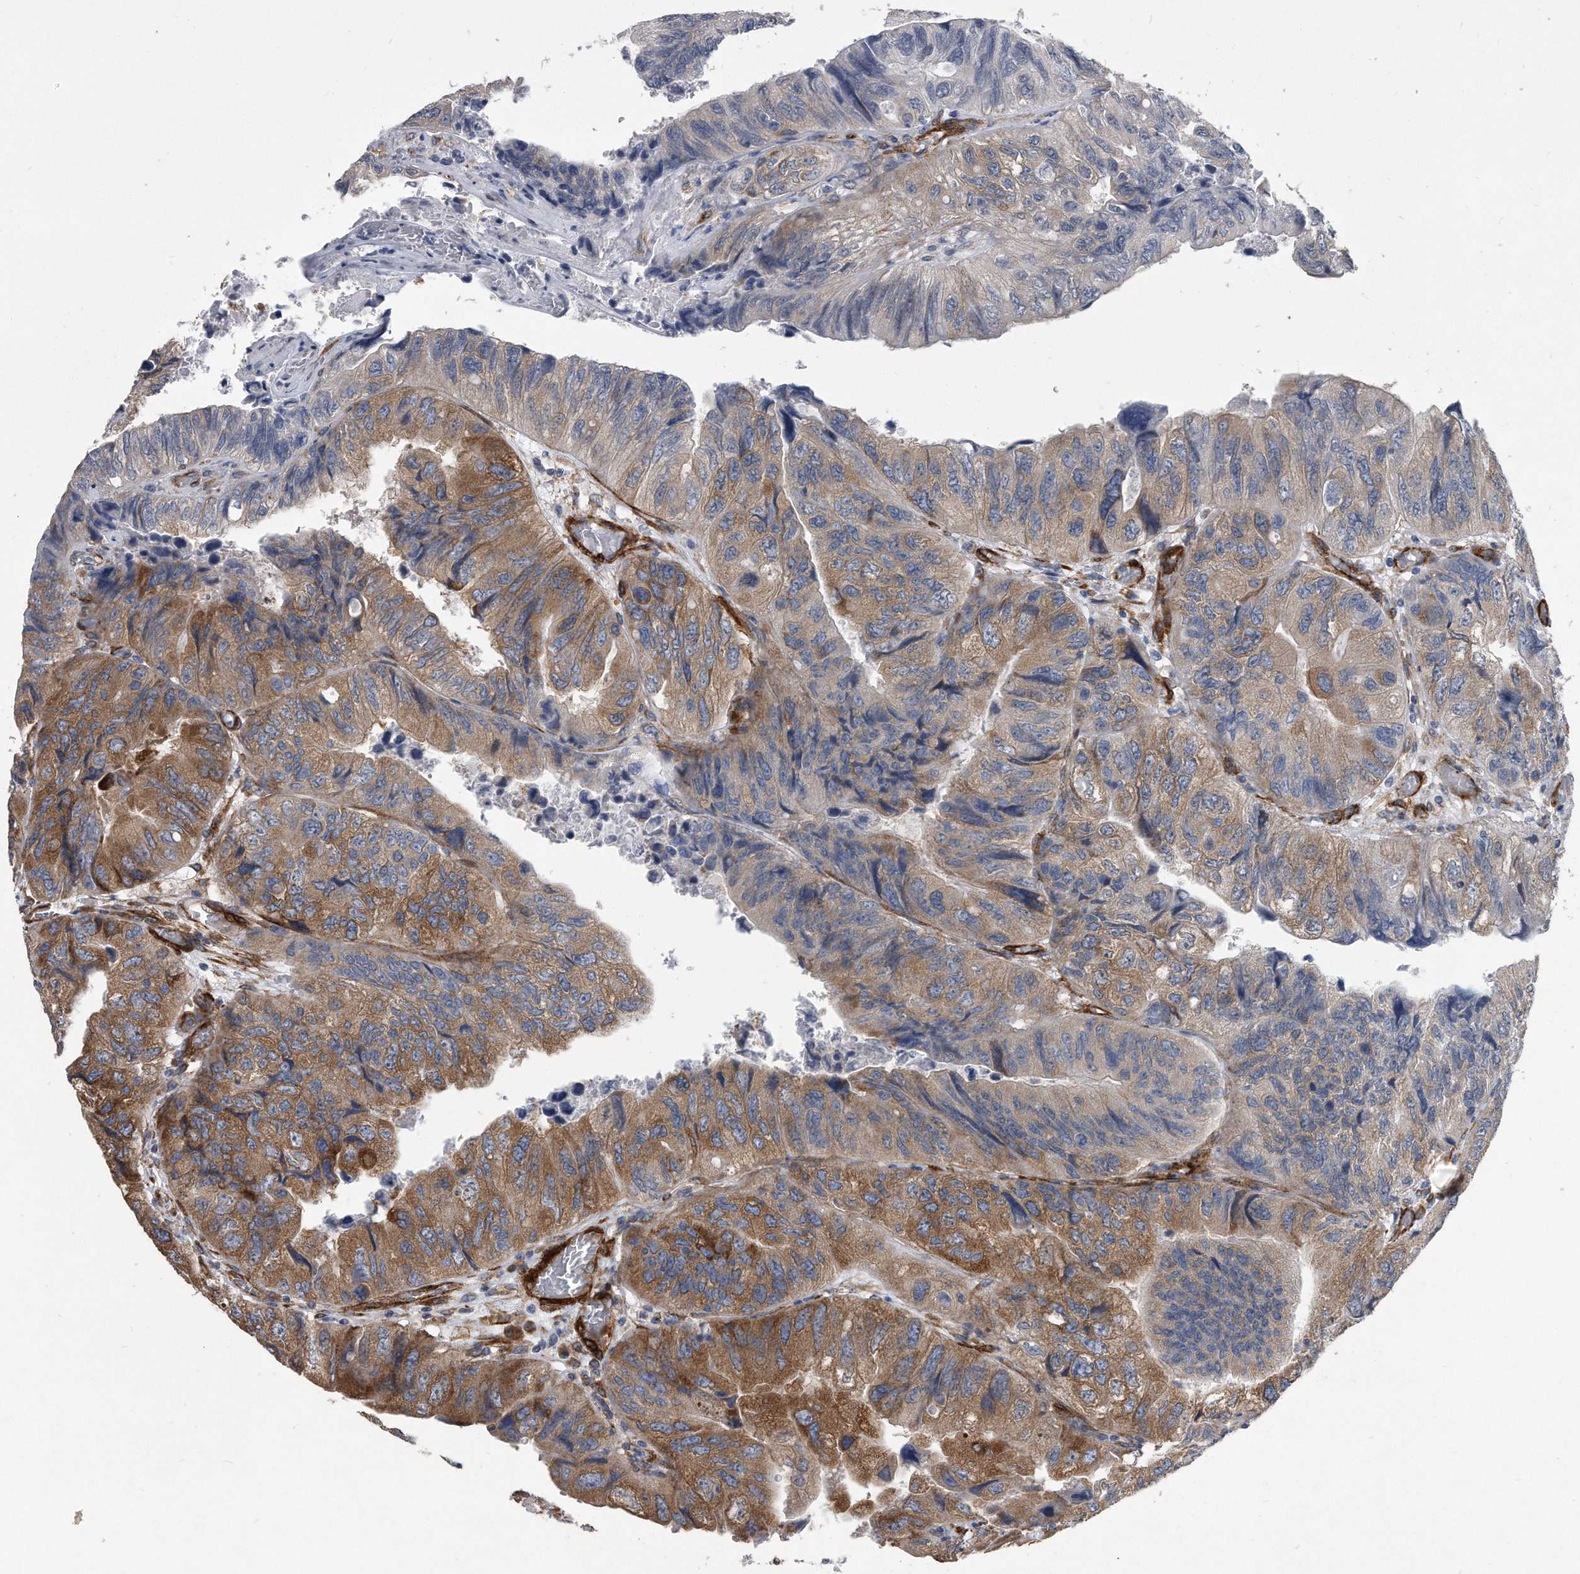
{"staining": {"intensity": "moderate", "quantity": "25%-75%", "location": "cytoplasmic/membranous"}, "tissue": "colorectal cancer", "cell_type": "Tumor cells", "image_type": "cancer", "snomed": [{"axis": "morphology", "description": "Adenocarcinoma, NOS"}, {"axis": "topography", "description": "Rectum"}], "caption": "High-power microscopy captured an IHC photomicrograph of adenocarcinoma (colorectal), revealing moderate cytoplasmic/membranous staining in approximately 25%-75% of tumor cells. (DAB IHC, brown staining for protein, blue staining for nuclei).", "gene": "EIF2B4", "patient": {"sex": "male", "age": 63}}